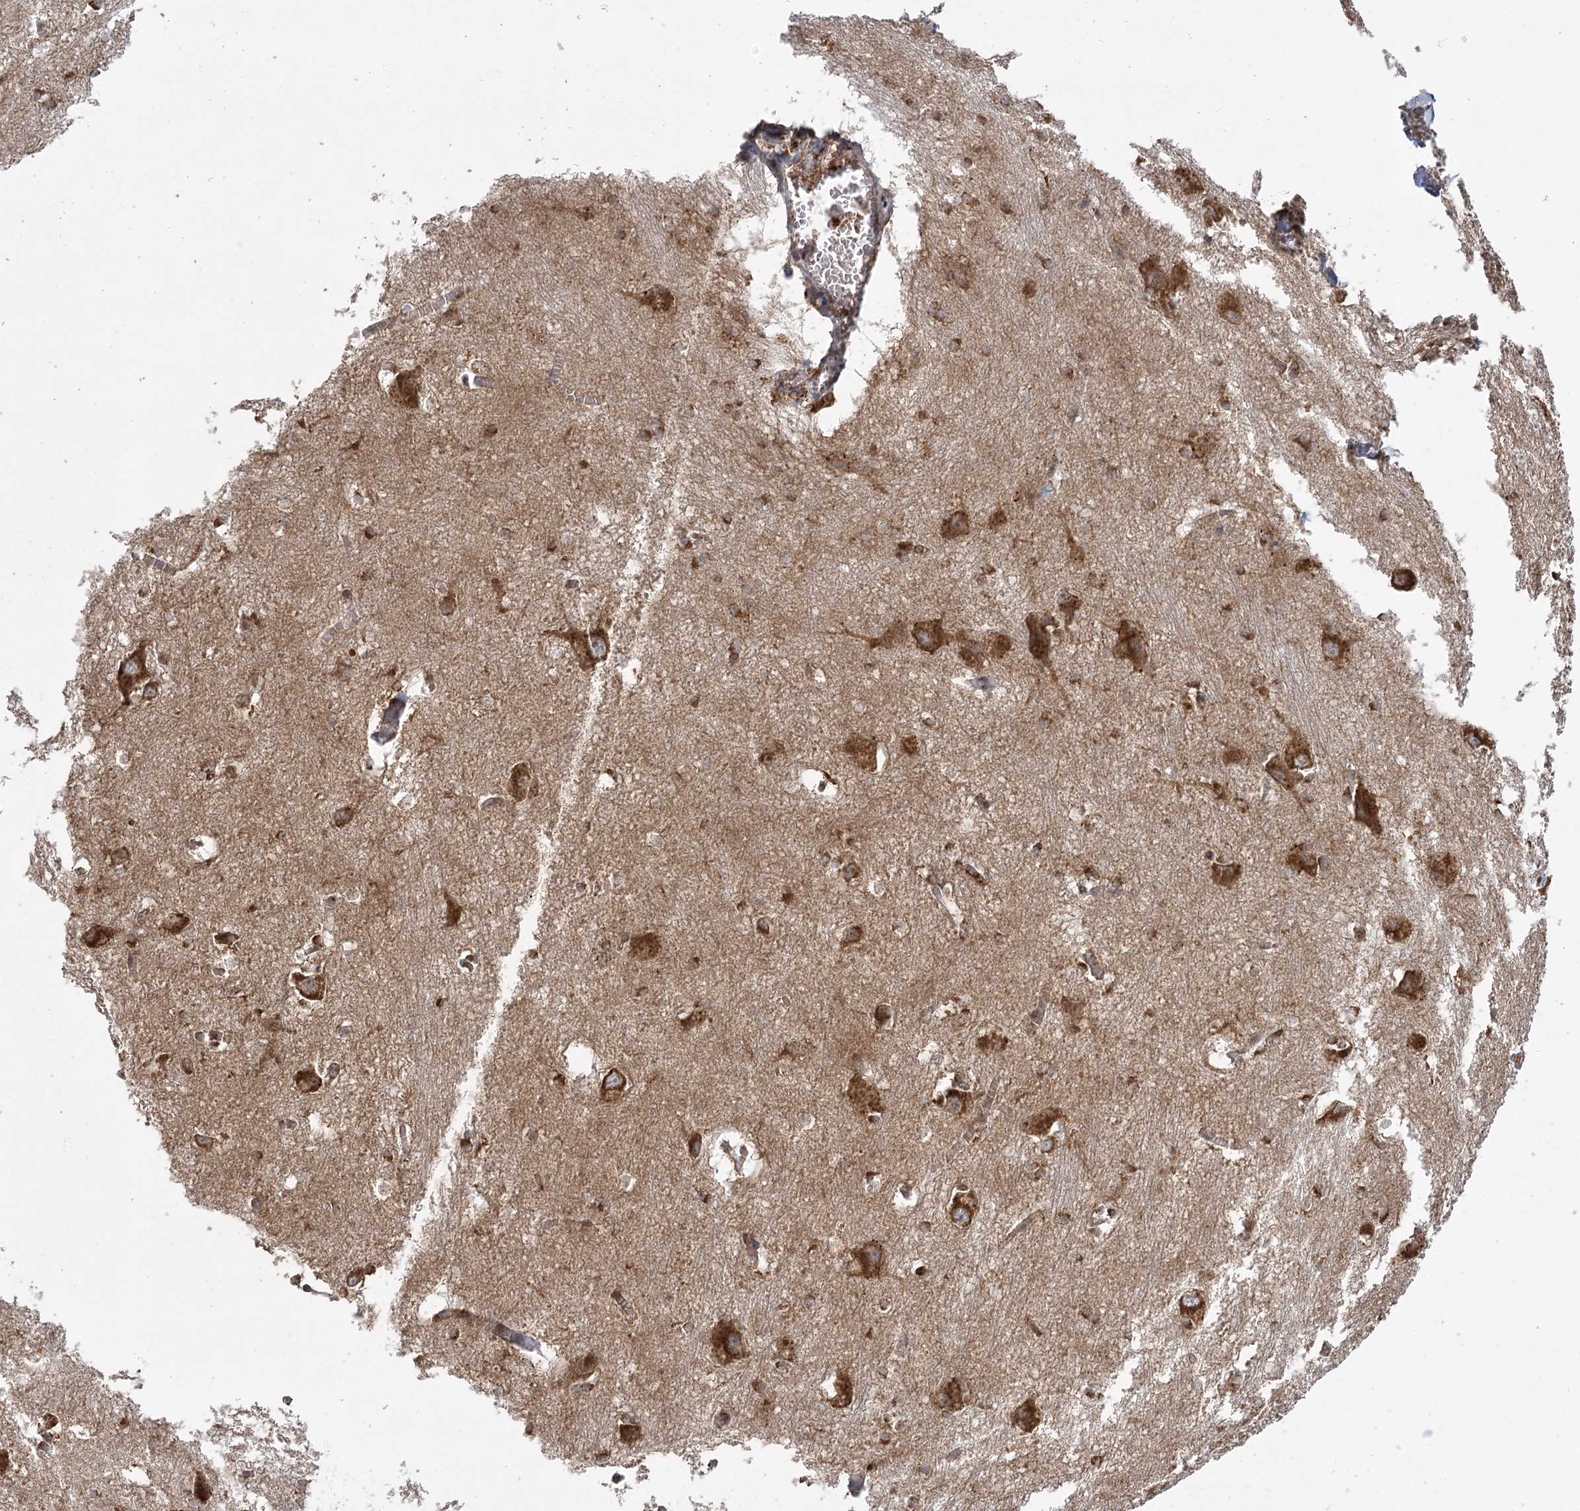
{"staining": {"intensity": "moderate", "quantity": "25%-75%", "location": "cytoplasmic/membranous"}, "tissue": "caudate", "cell_type": "Glial cells", "image_type": "normal", "snomed": [{"axis": "morphology", "description": "Normal tissue, NOS"}, {"axis": "topography", "description": "Lateral ventricle wall"}], "caption": "Immunohistochemical staining of unremarkable human caudate displays 25%-75% levels of moderate cytoplasmic/membranous protein positivity in about 25%-75% of glial cells.", "gene": "ACAP2", "patient": {"sex": "male", "age": 37}}